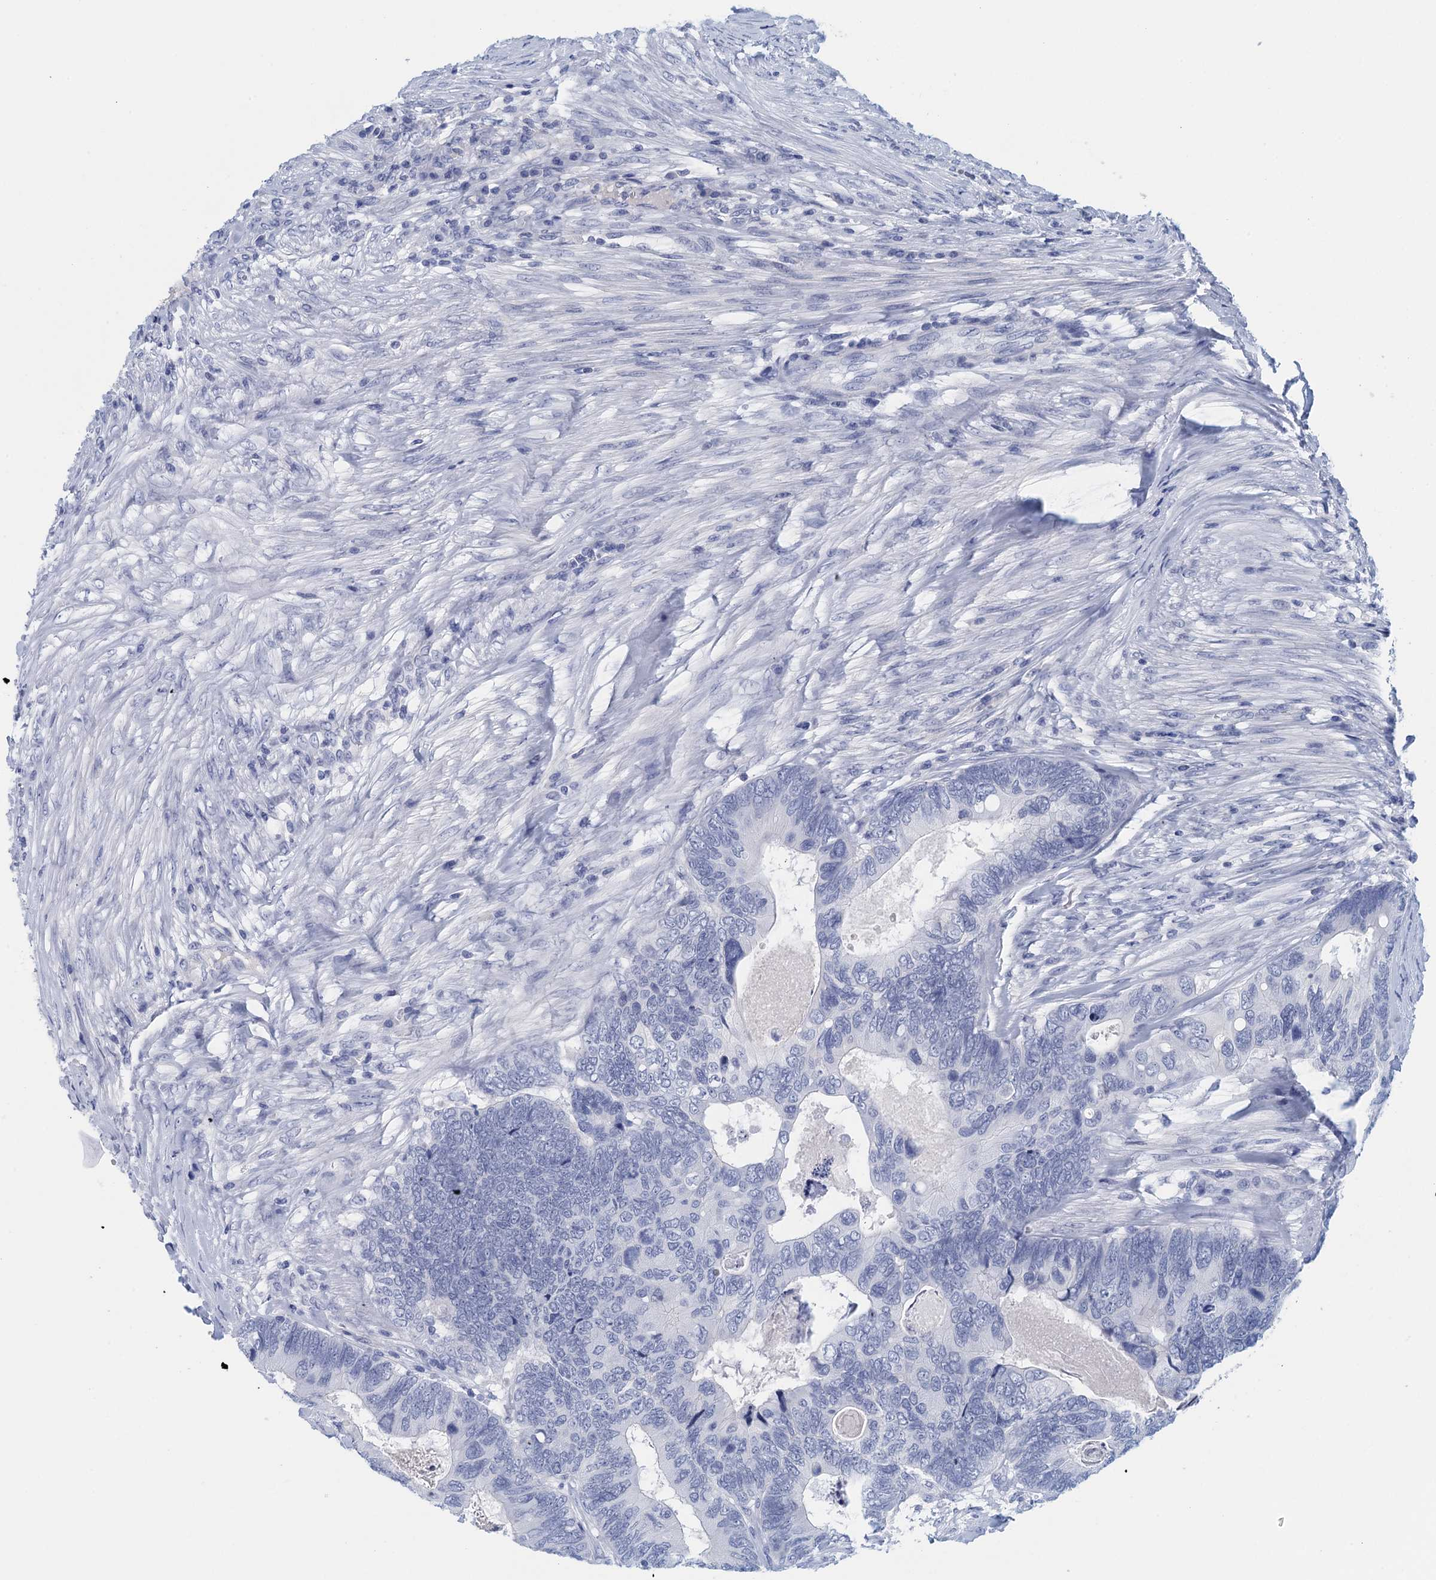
{"staining": {"intensity": "negative", "quantity": "none", "location": "none"}, "tissue": "colorectal cancer", "cell_type": "Tumor cells", "image_type": "cancer", "snomed": [{"axis": "morphology", "description": "Adenocarcinoma, NOS"}, {"axis": "topography", "description": "Colon"}], "caption": "Immunohistochemistry (IHC) micrograph of neoplastic tissue: colorectal cancer (adenocarcinoma) stained with DAB (3,3'-diaminobenzidine) demonstrates no significant protein staining in tumor cells. (DAB IHC, high magnification).", "gene": "CYP51A1", "patient": {"sex": "female", "age": 67}}